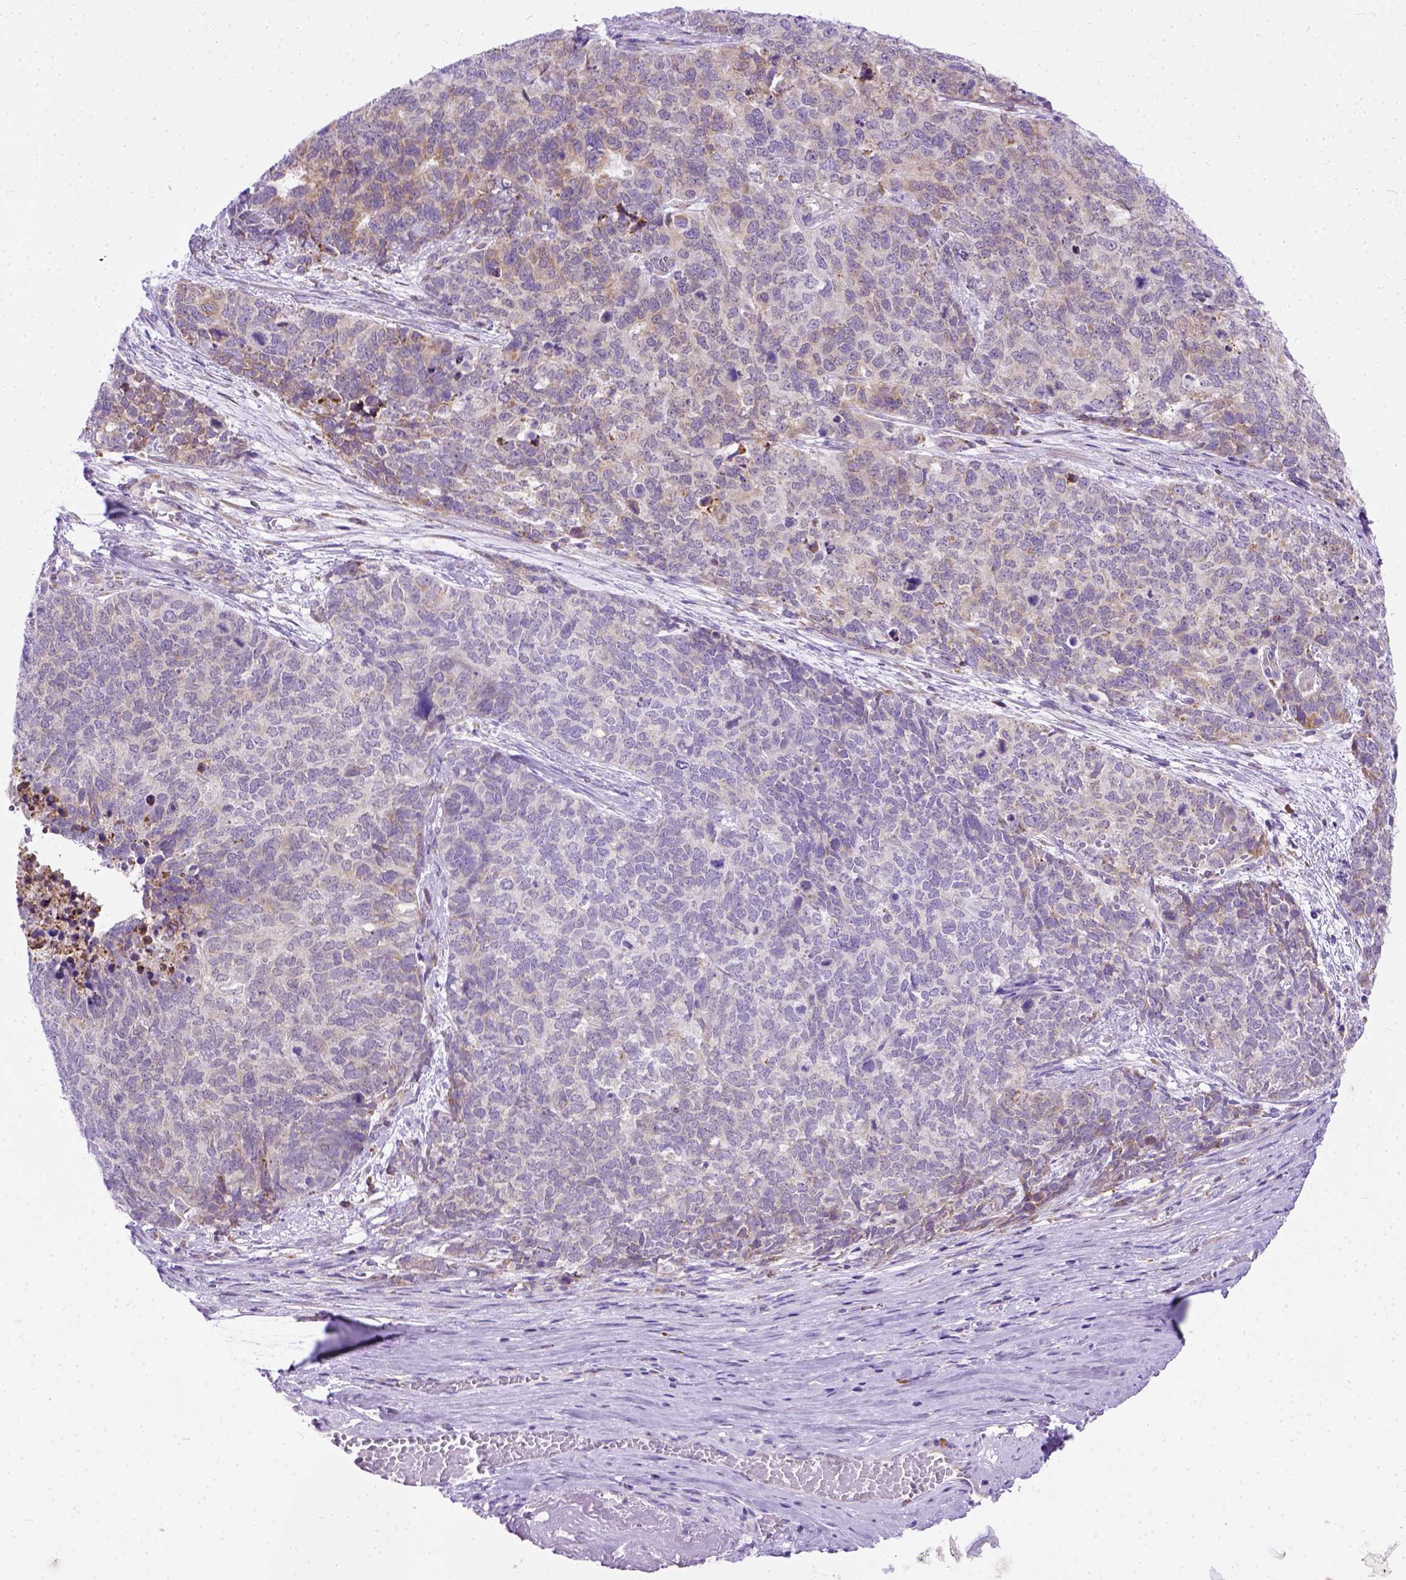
{"staining": {"intensity": "moderate", "quantity": "25%-75%", "location": "cytoplasmic/membranous"}, "tissue": "cervical cancer", "cell_type": "Tumor cells", "image_type": "cancer", "snomed": [{"axis": "morphology", "description": "Squamous cell carcinoma, NOS"}, {"axis": "topography", "description": "Cervix"}], "caption": "Moderate cytoplasmic/membranous positivity is present in approximately 25%-75% of tumor cells in cervical cancer. (DAB (3,3'-diaminobenzidine) IHC, brown staining for protein, blue staining for nuclei).", "gene": "PLK4", "patient": {"sex": "female", "age": 63}}